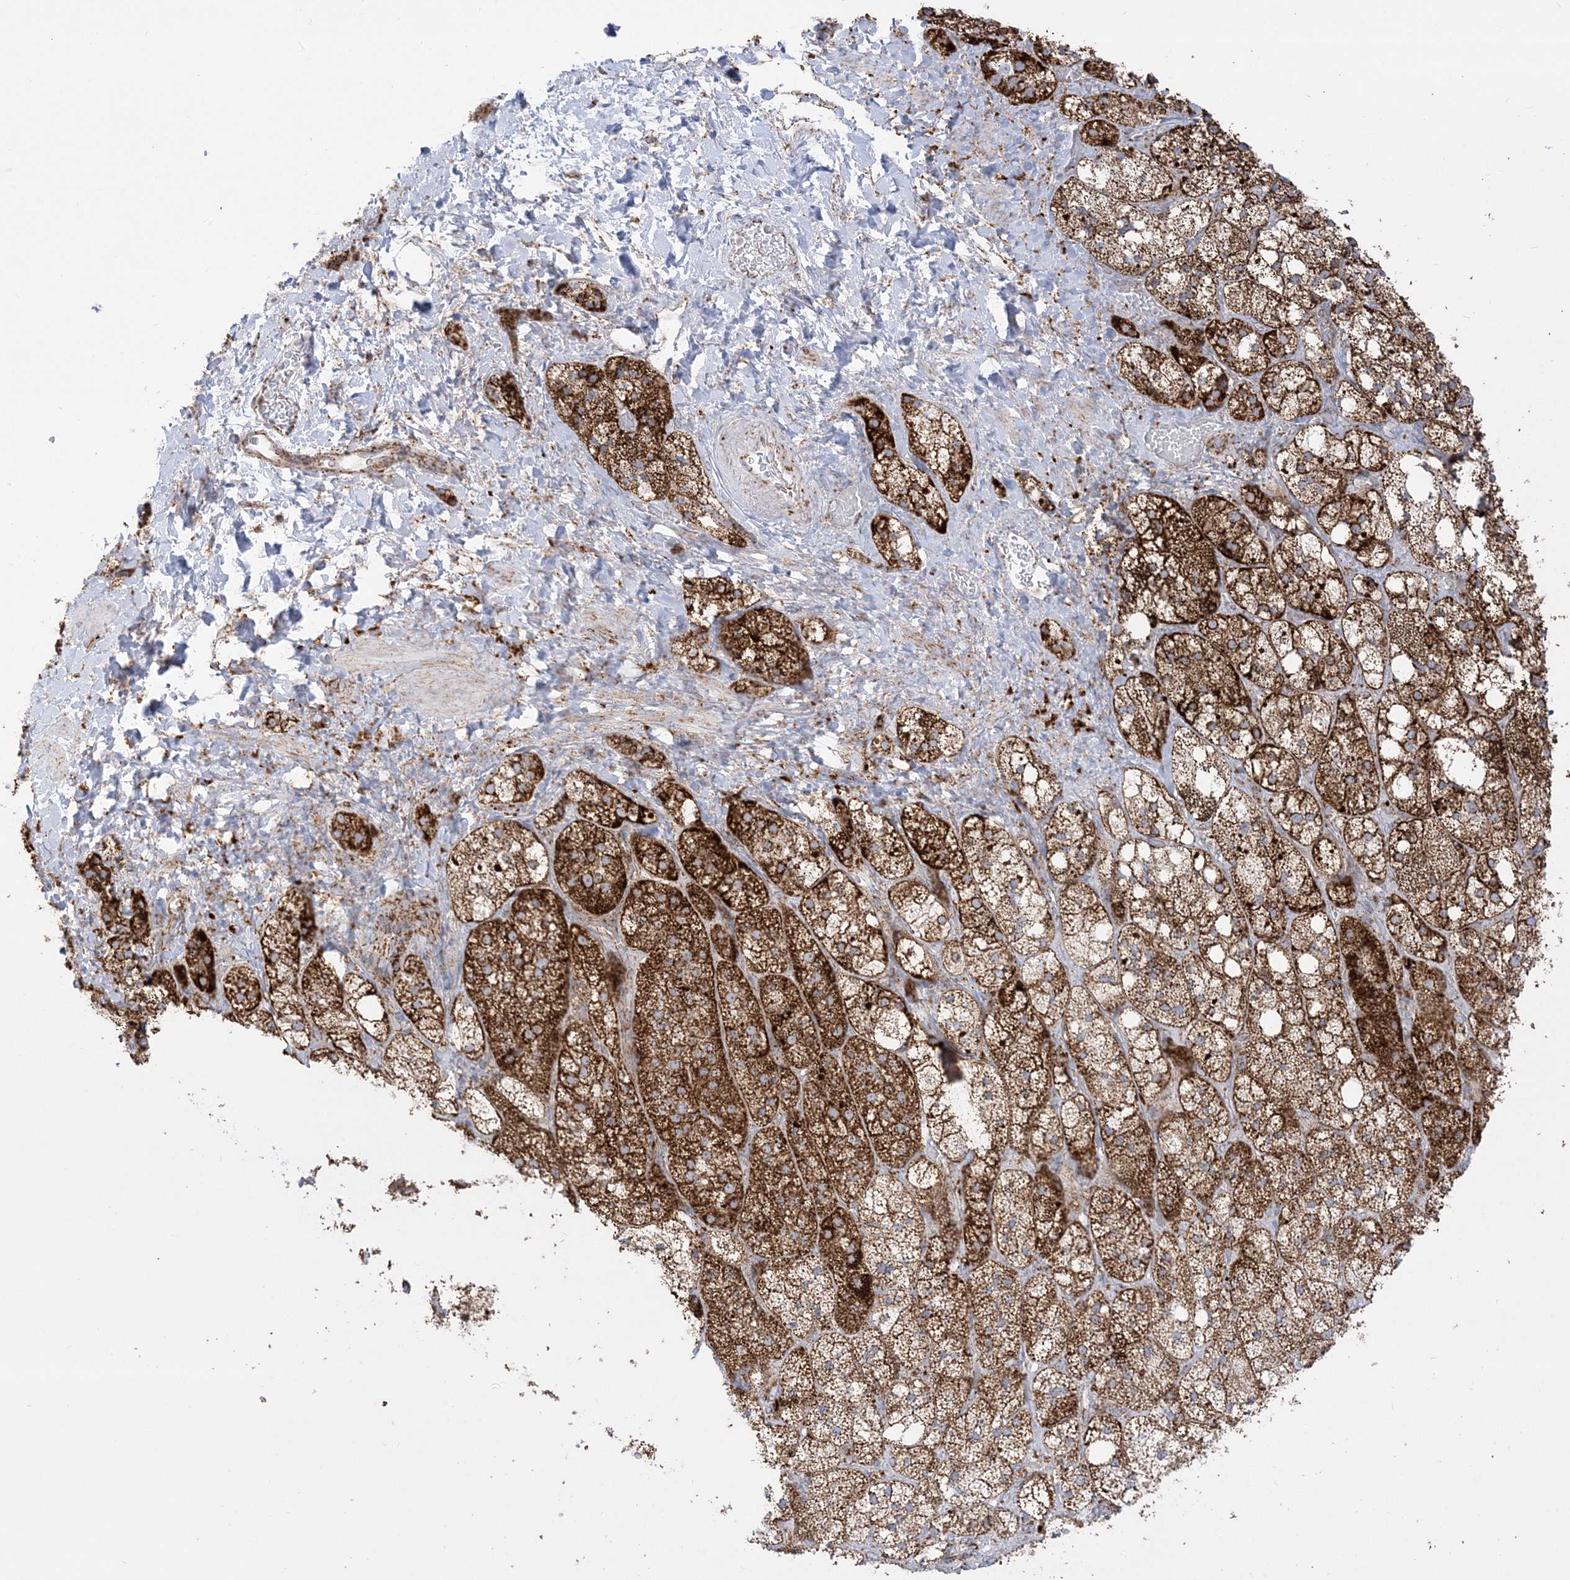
{"staining": {"intensity": "strong", "quantity": ">75%", "location": "cytoplasmic/membranous"}, "tissue": "adrenal gland", "cell_type": "Glandular cells", "image_type": "normal", "snomed": [{"axis": "morphology", "description": "Normal tissue, NOS"}, {"axis": "topography", "description": "Adrenal gland"}], "caption": "Strong cytoplasmic/membranous expression for a protein is seen in approximately >75% of glandular cells of unremarkable adrenal gland using immunohistochemistry.", "gene": "MRPS36", "patient": {"sex": "male", "age": 61}}